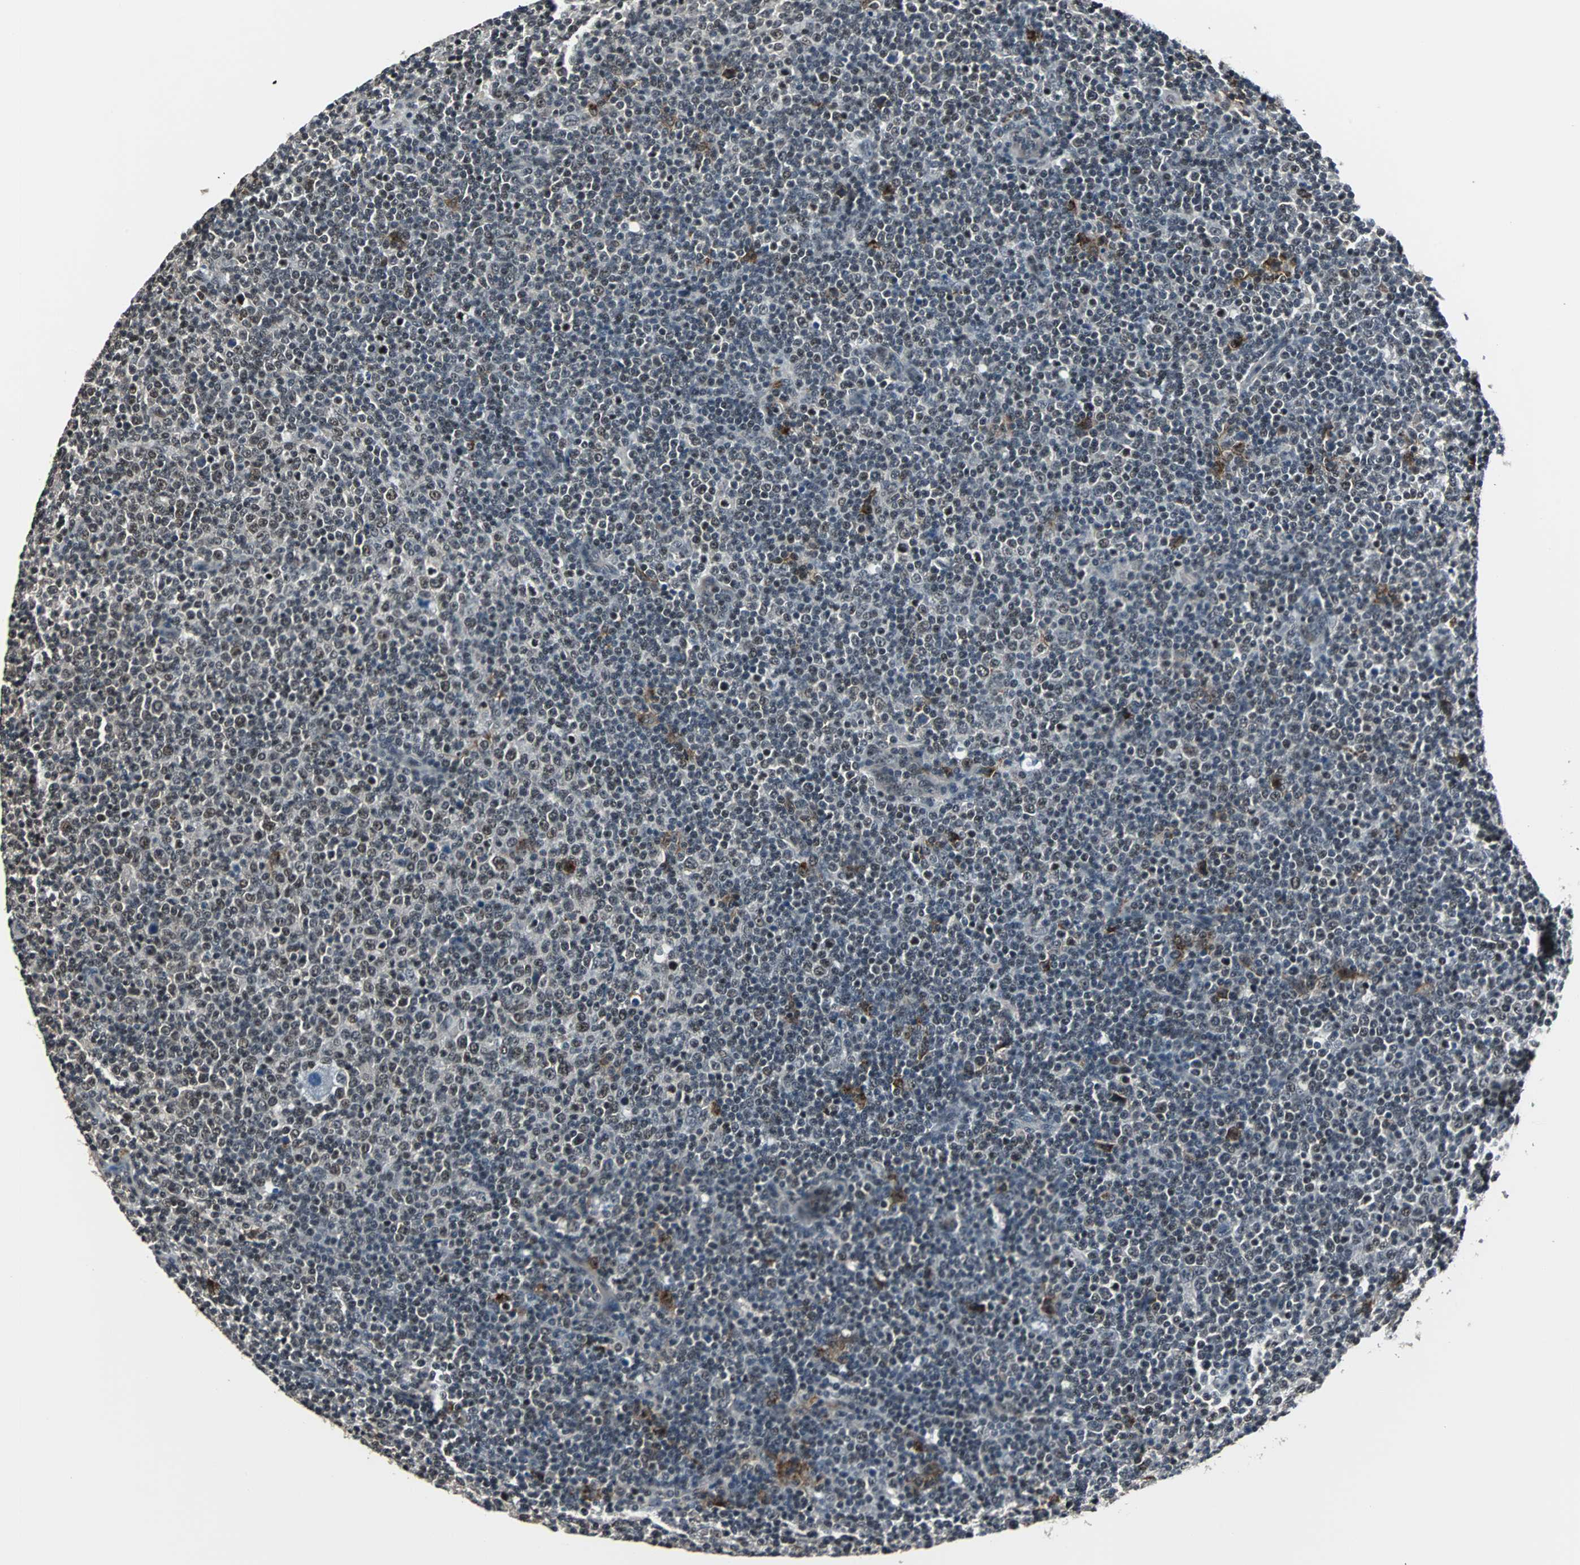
{"staining": {"intensity": "moderate", "quantity": "<25%", "location": "cytoplasmic/membranous,nuclear"}, "tissue": "lymphoma", "cell_type": "Tumor cells", "image_type": "cancer", "snomed": [{"axis": "morphology", "description": "Malignant lymphoma, non-Hodgkin's type, Low grade"}, {"axis": "topography", "description": "Lymph node"}], "caption": "Immunohistochemical staining of lymphoma exhibits low levels of moderate cytoplasmic/membranous and nuclear protein expression in about <25% of tumor cells. The staining was performed using DAB (3,3'-diaminobenzidine) to visualize the protein expression in brown, while the nuclei were stained in blue with hematoxylin (Magnification: 20x).", "gene": "MKX", "patient": {"sex": "male", "age": 70}}